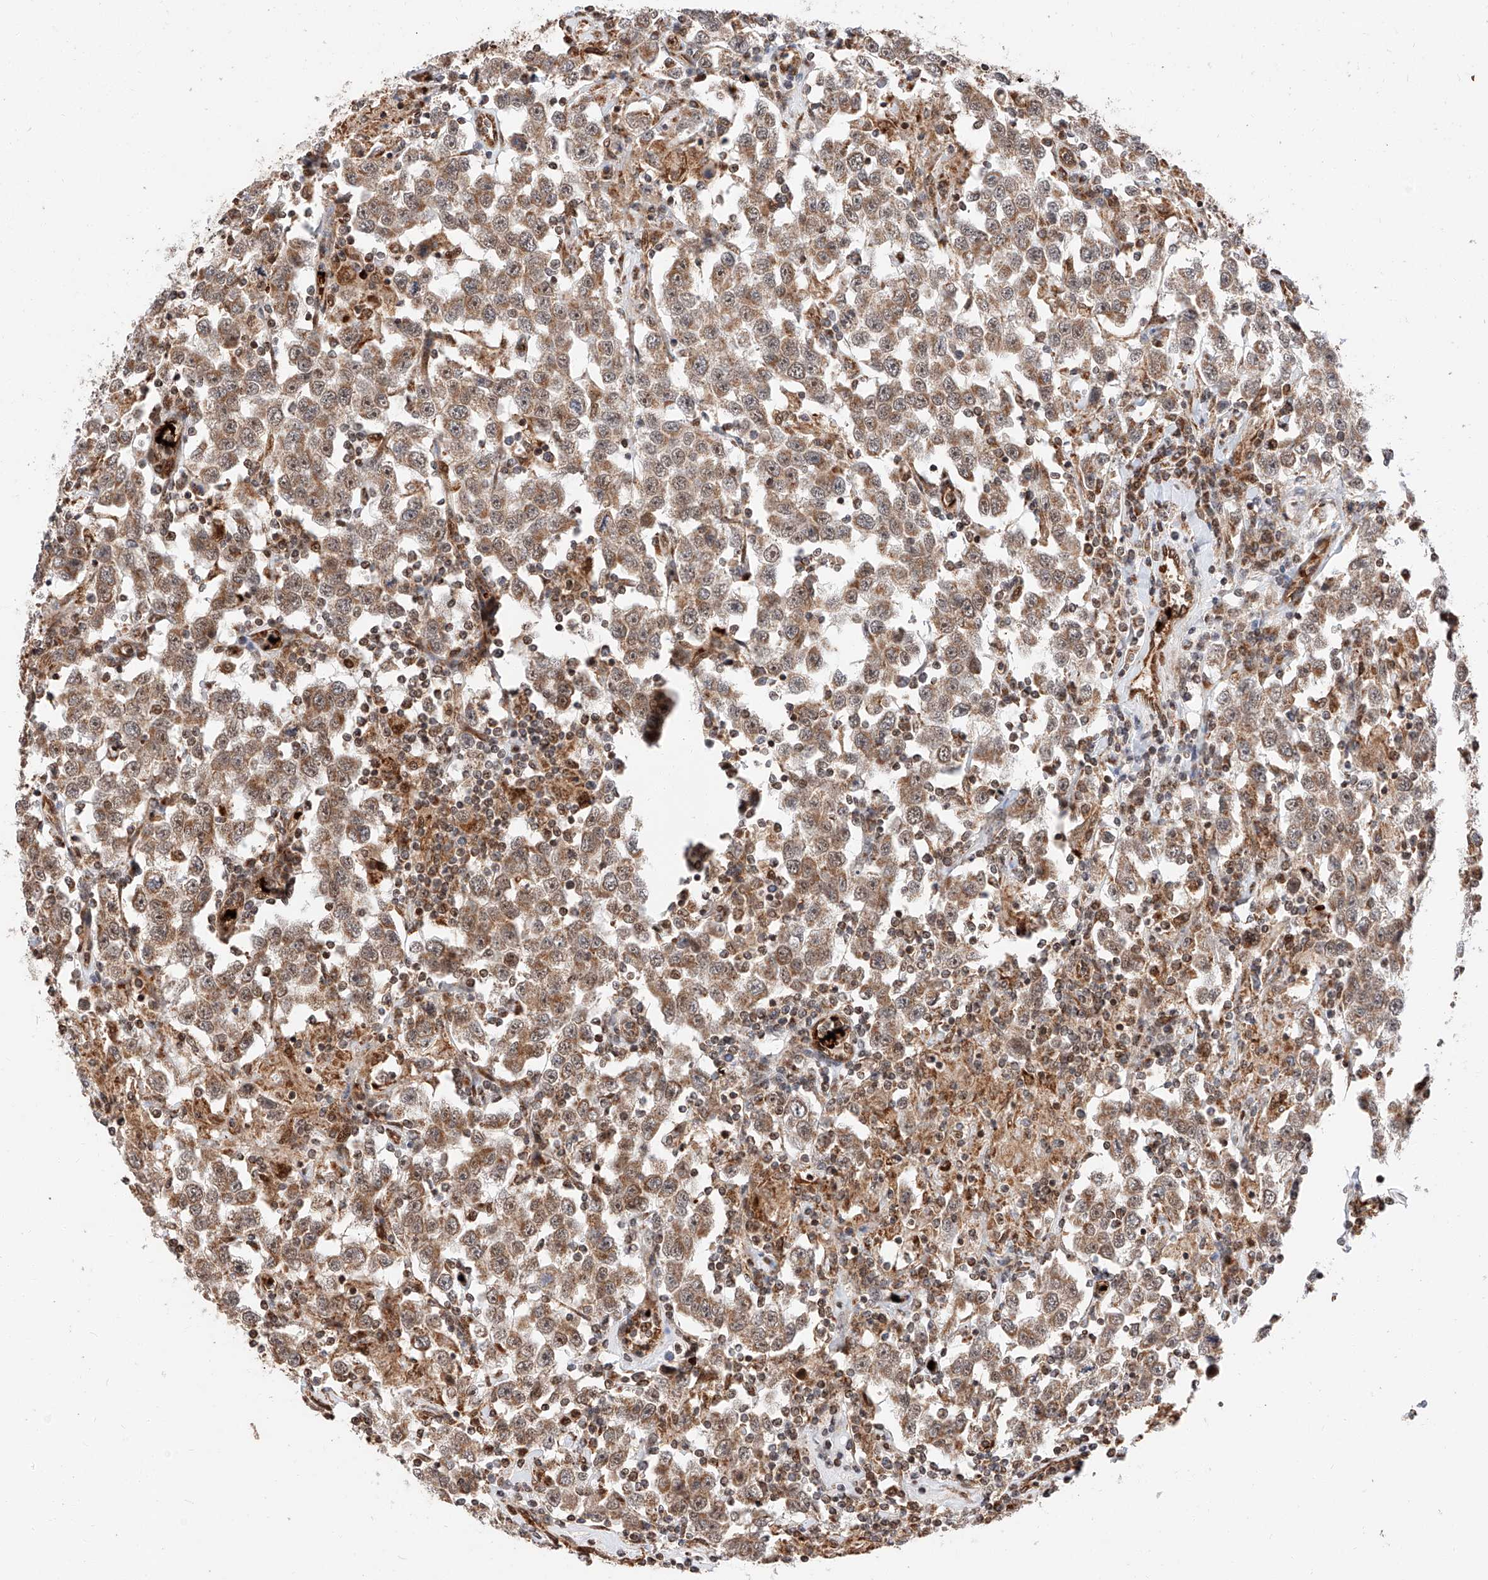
{"staining": {"intensity": "moderate", "quantity": ">75%", "location": "cytoplasmic/membranous"}, "tissue": "testis cancer", "cell_type": "Tumor cells", "image_type": "cancer", "snomed": [{"axis": "morphology", "description": "Seminoma, NOS"}, {"axis": "topography", "description": "Testis"}], "caption": "A photomicrograph of human testis cancer (seminoma) stained for a protein shows moderate cytoplasmic/membranous brown staining in tumor cells.", "gene": "THTPA", "patient": {"sex": "male", "age": 41}}